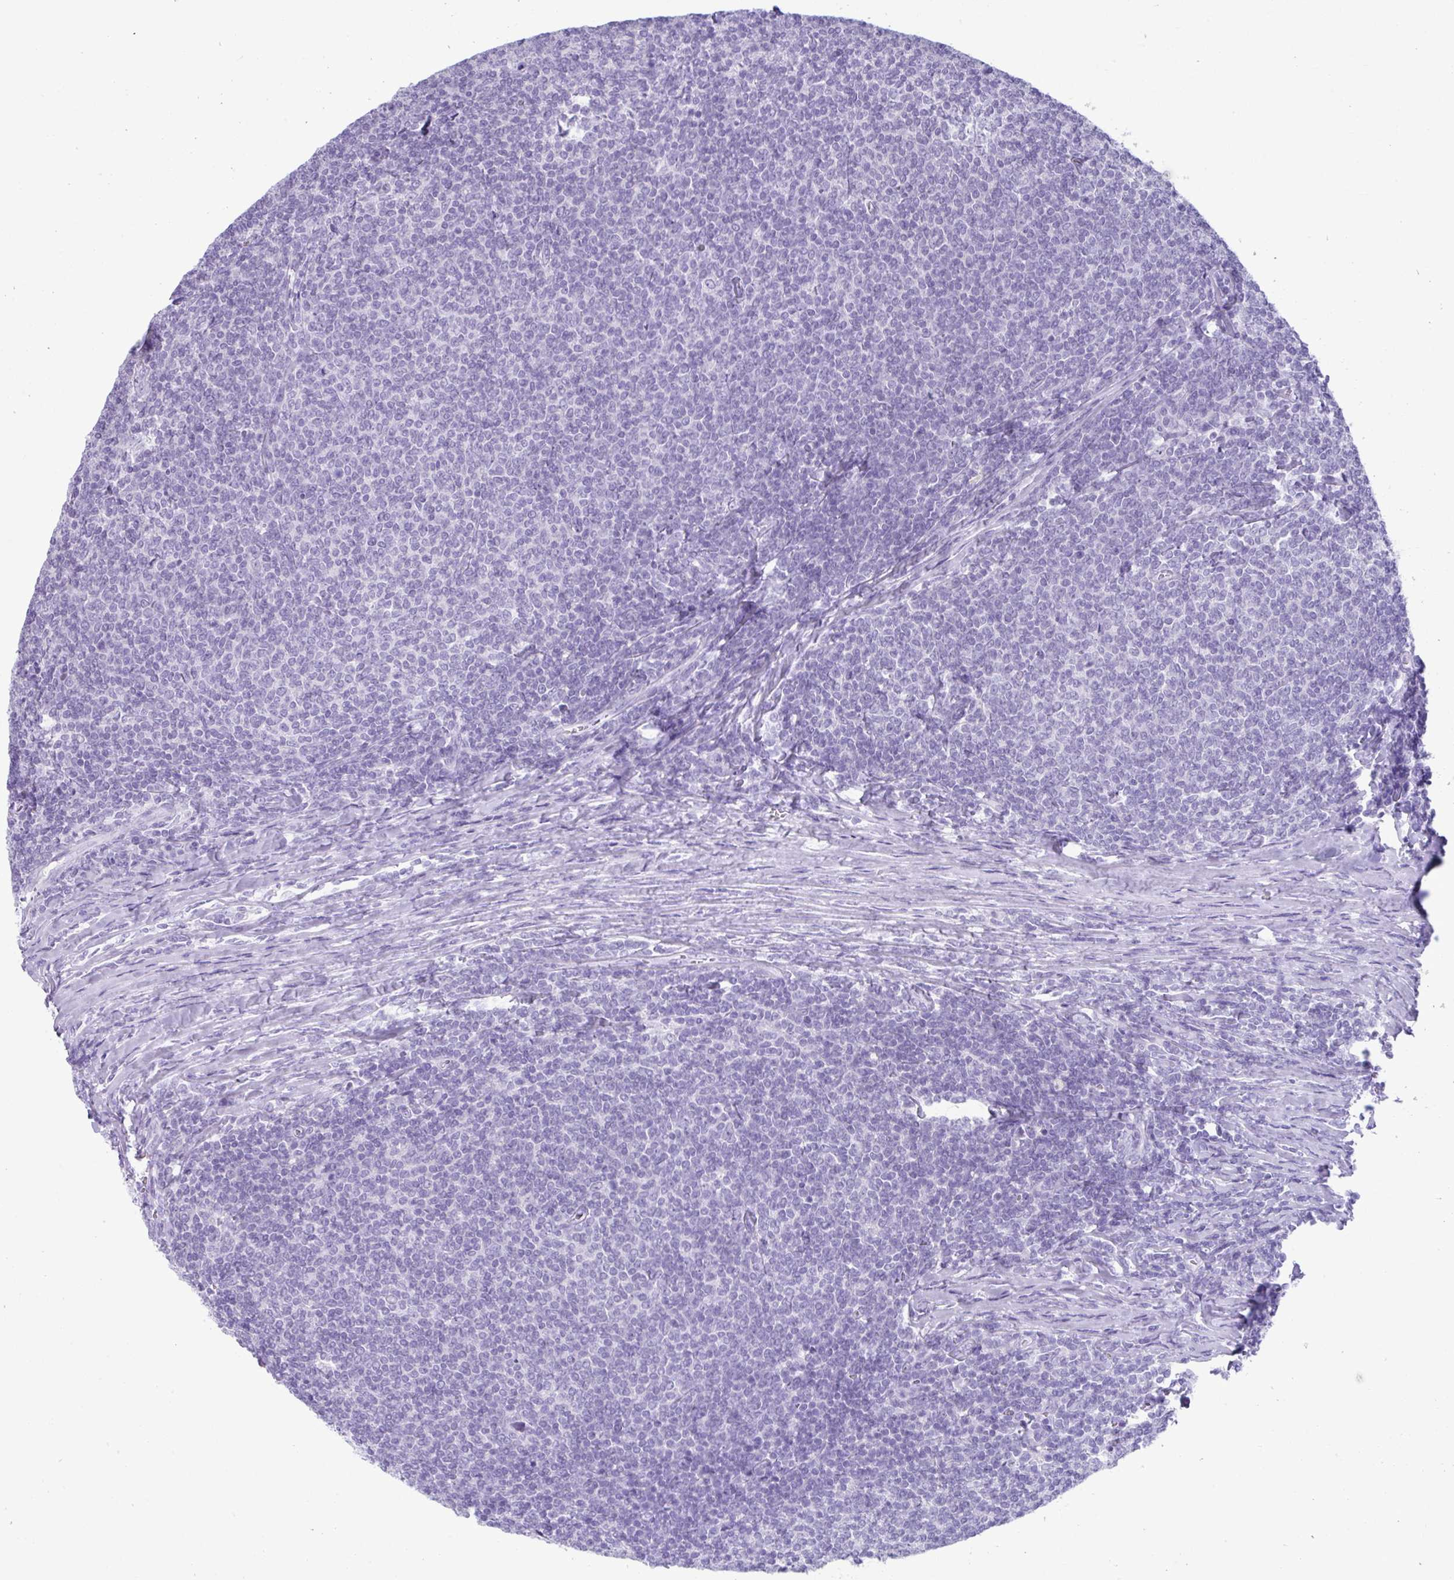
{"staining": {"intensity": "negative", "quantity": "none", "location": "none"}, "tissue": "lymphoma", "cell_type": "Tumor cells", "image_type": "cancer", "snomed": [{"axis": "morphology", "description": "Malignant lymphoma, non-Hodgkin's type, Low grade"}, {"axis": "topography", "description": "Lymph node"}], "caption": "Immunohistochemical staining of human lymphoma reveals no significant expression in tumor cells.", "gene": "PSCA", "patient": {"sex": "male", "age": 52}}